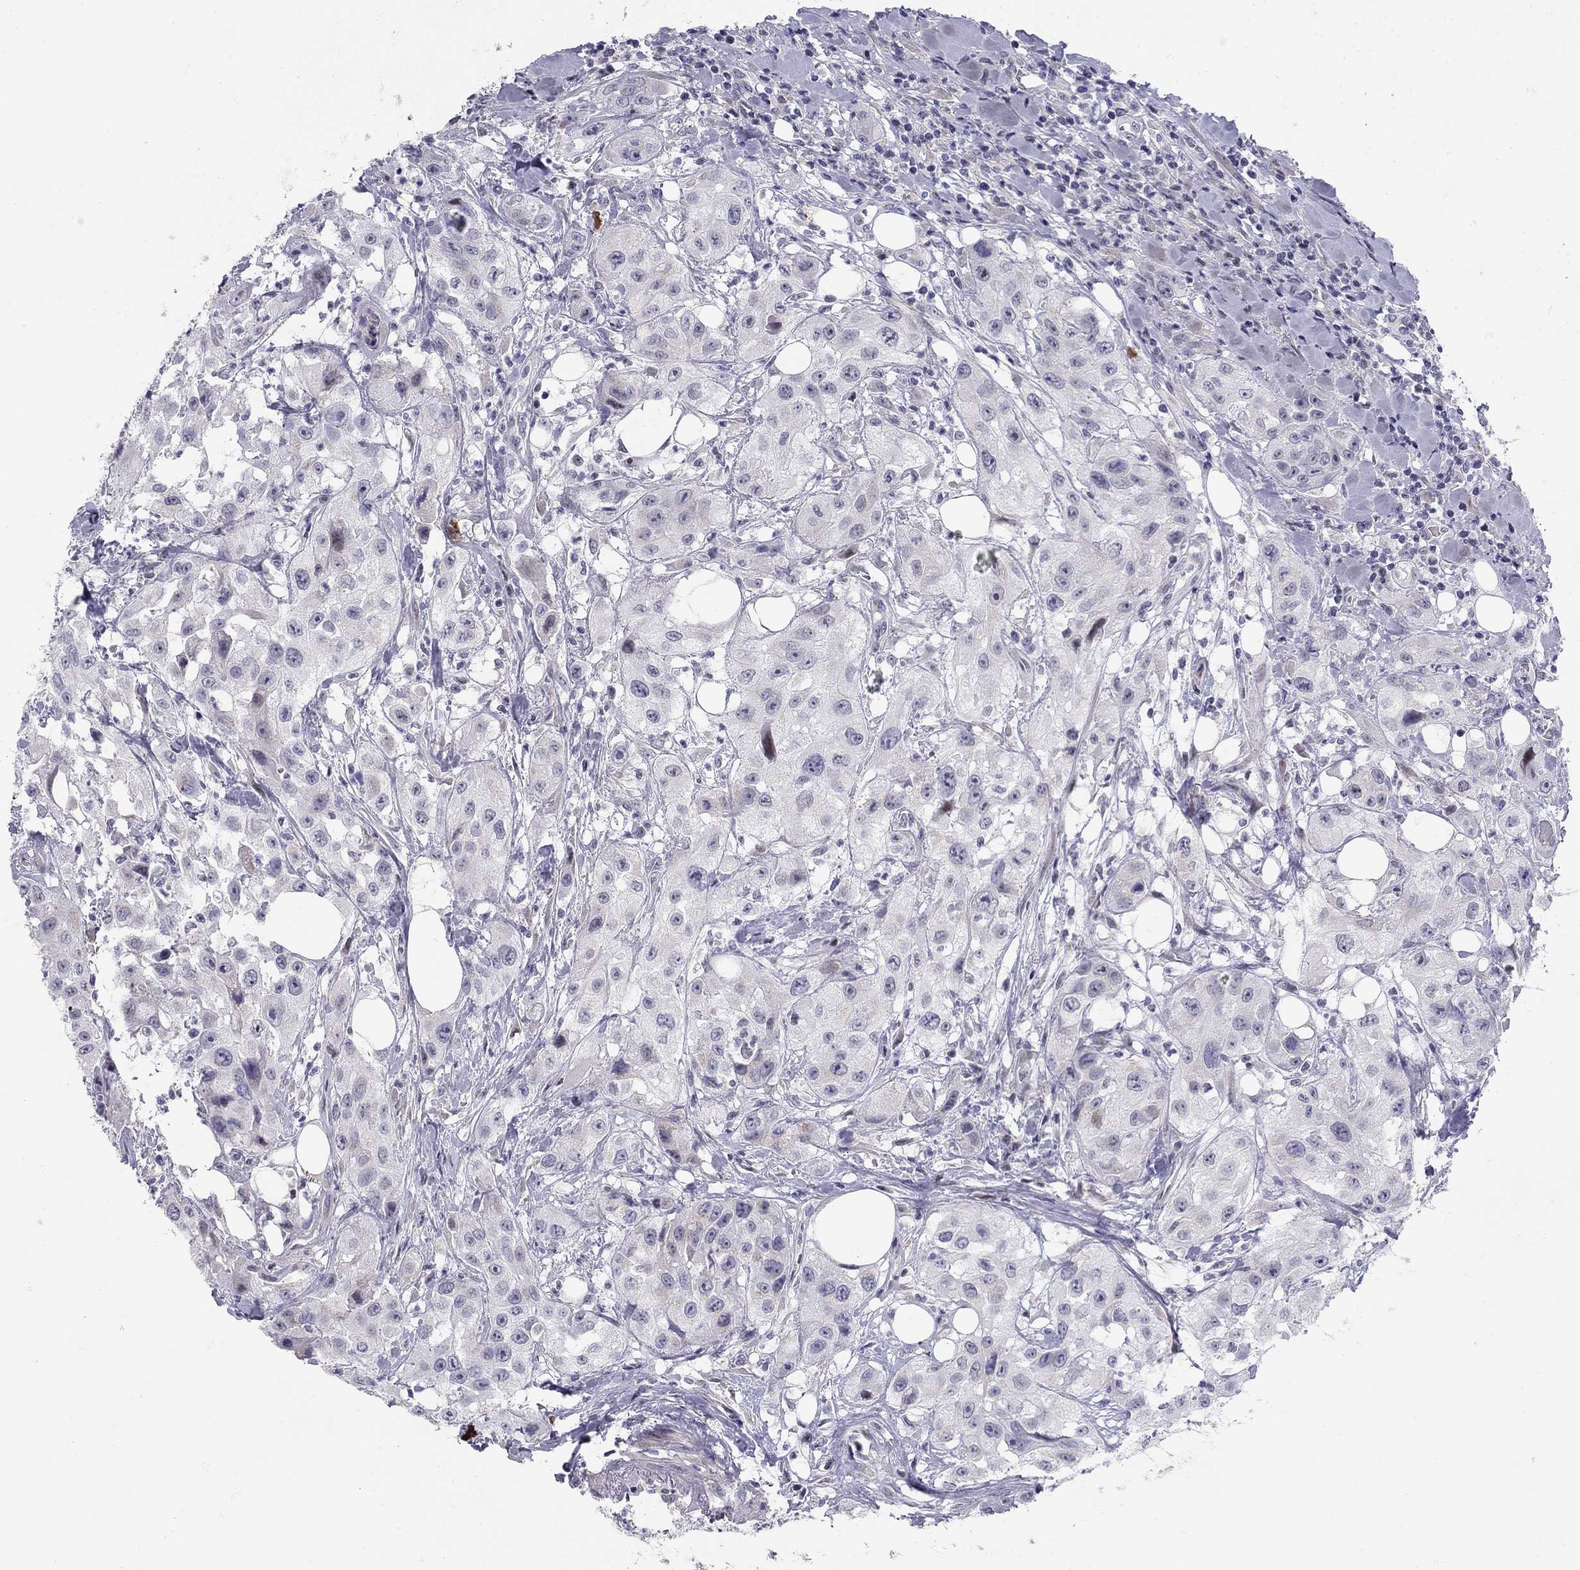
{"staining": {"intensity": "negative", "quantity": "none", "location": "none"}, "tissue": "urothelial cancer", "cell_type": "Tumor cells", "image_type": "cancer", "snomed": [{"axis": "morphology", "description": "Urothelial carcinoma, High grade"}, {"axis": "topography", "description": "Urinary bladder"}], "caption": "Tumor cells are negative for protein expression in human urothelial cancer.", "gene": "C8orf88", "patient": {"sex": "male", "age": 79}}